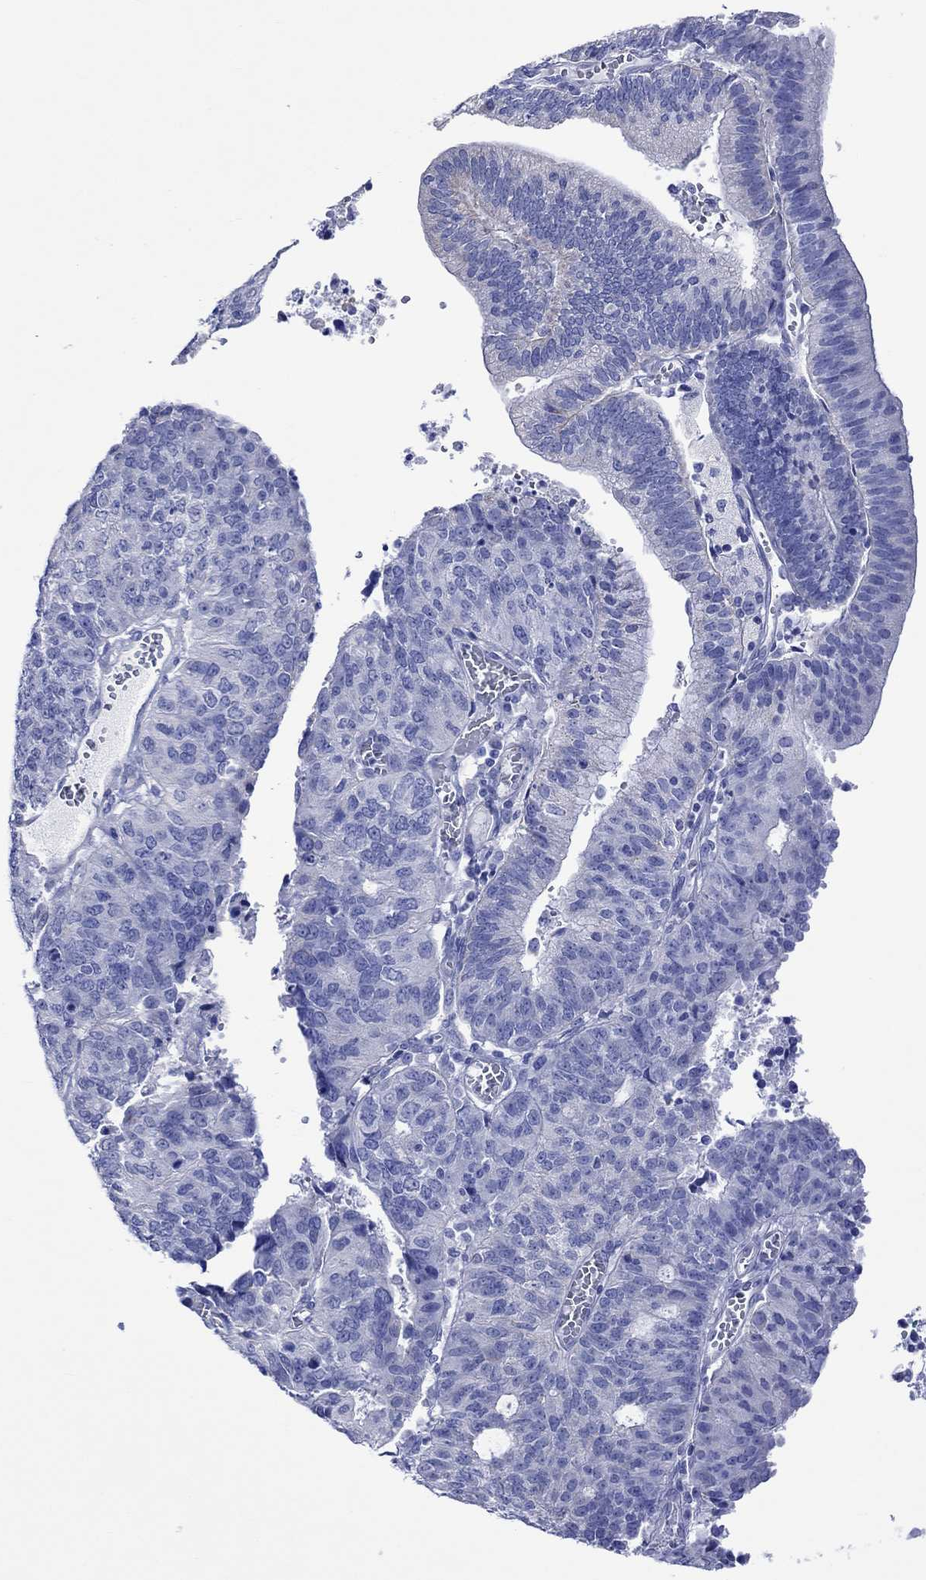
{"staining": {"intensity": "negative", "quantity": "none", "location": "none"}, "tissue": "endometrial cancer", "cell_type": "Tumor cells", "image_type": "cancer", "snomed": [{"axis": "morphology", "description": "Adenocarcinoma, NOS"}, {"axis": "topography", "description": "Endometrium"}], "caption": "Immunohistochemistry (IHC) of endometrial cancer (adenocarcinoma) reveals no staining in tumor cells.", "gene": "HARBI1", "patient": {"sex": "female", "age": 82}}